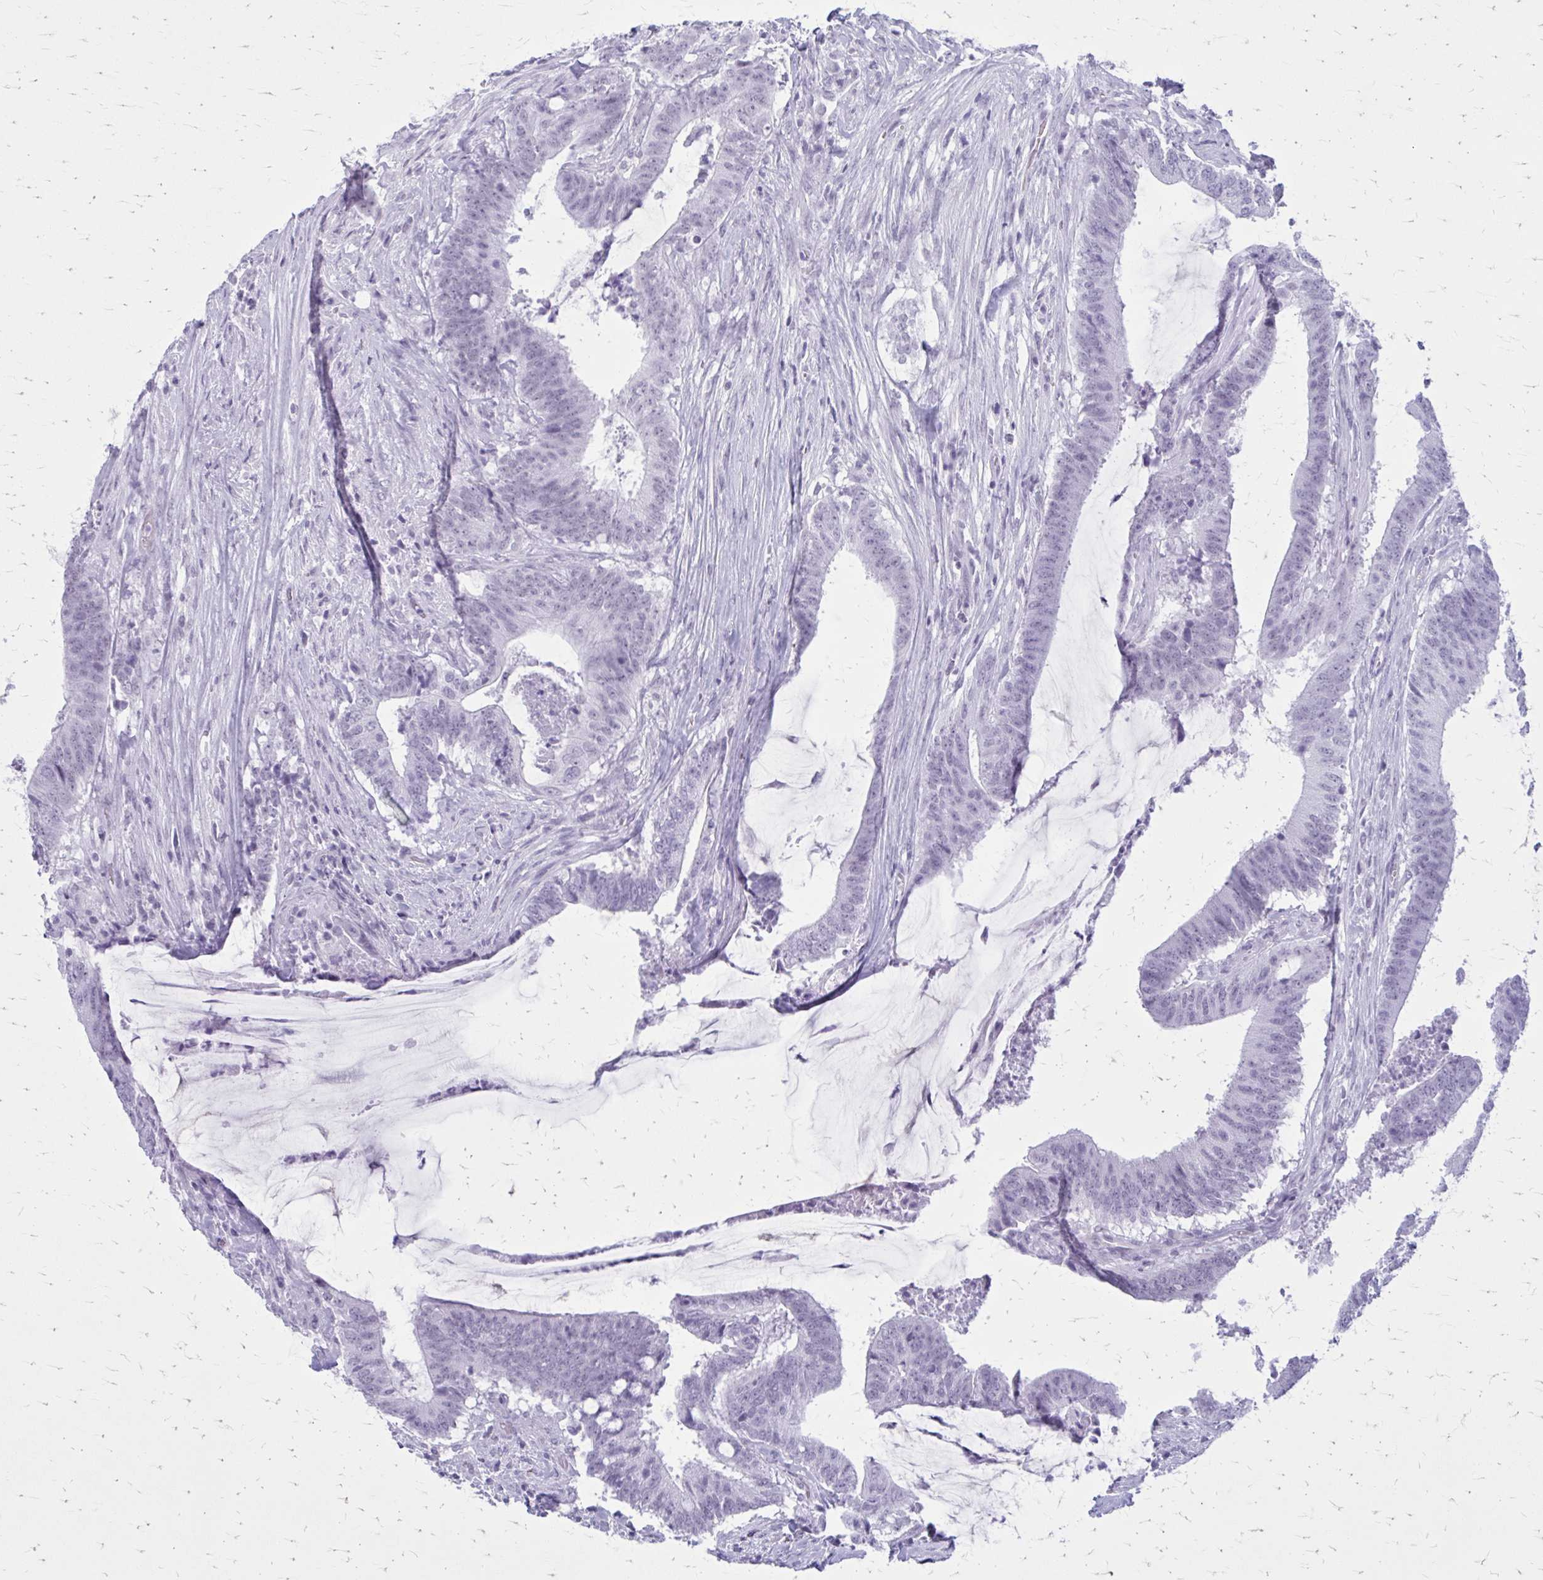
{"staining": {"intensity": "negative", "quantity": "none", "location": "none"}, "tissue": "colorectal cancer", "cell_type": "Tumor cells", "image_type": "cancer", "snomed": [{"axis": "morphology", "description": "Adenocarcinoma, NOS"}, {"axis": "topography", "description": "Colon"}], "caption": "Immunohistochemistry (IHC) photomicrograph of human colorectal cancer stained for a protein (brown), which demonstrates no expression in tumor cells. The staining is performed using DAB brown chromogen with nuclei counter-stained in using hematoxylin.", "gene": "GAD1", "patient": {"sex": "female", "age": 43}}